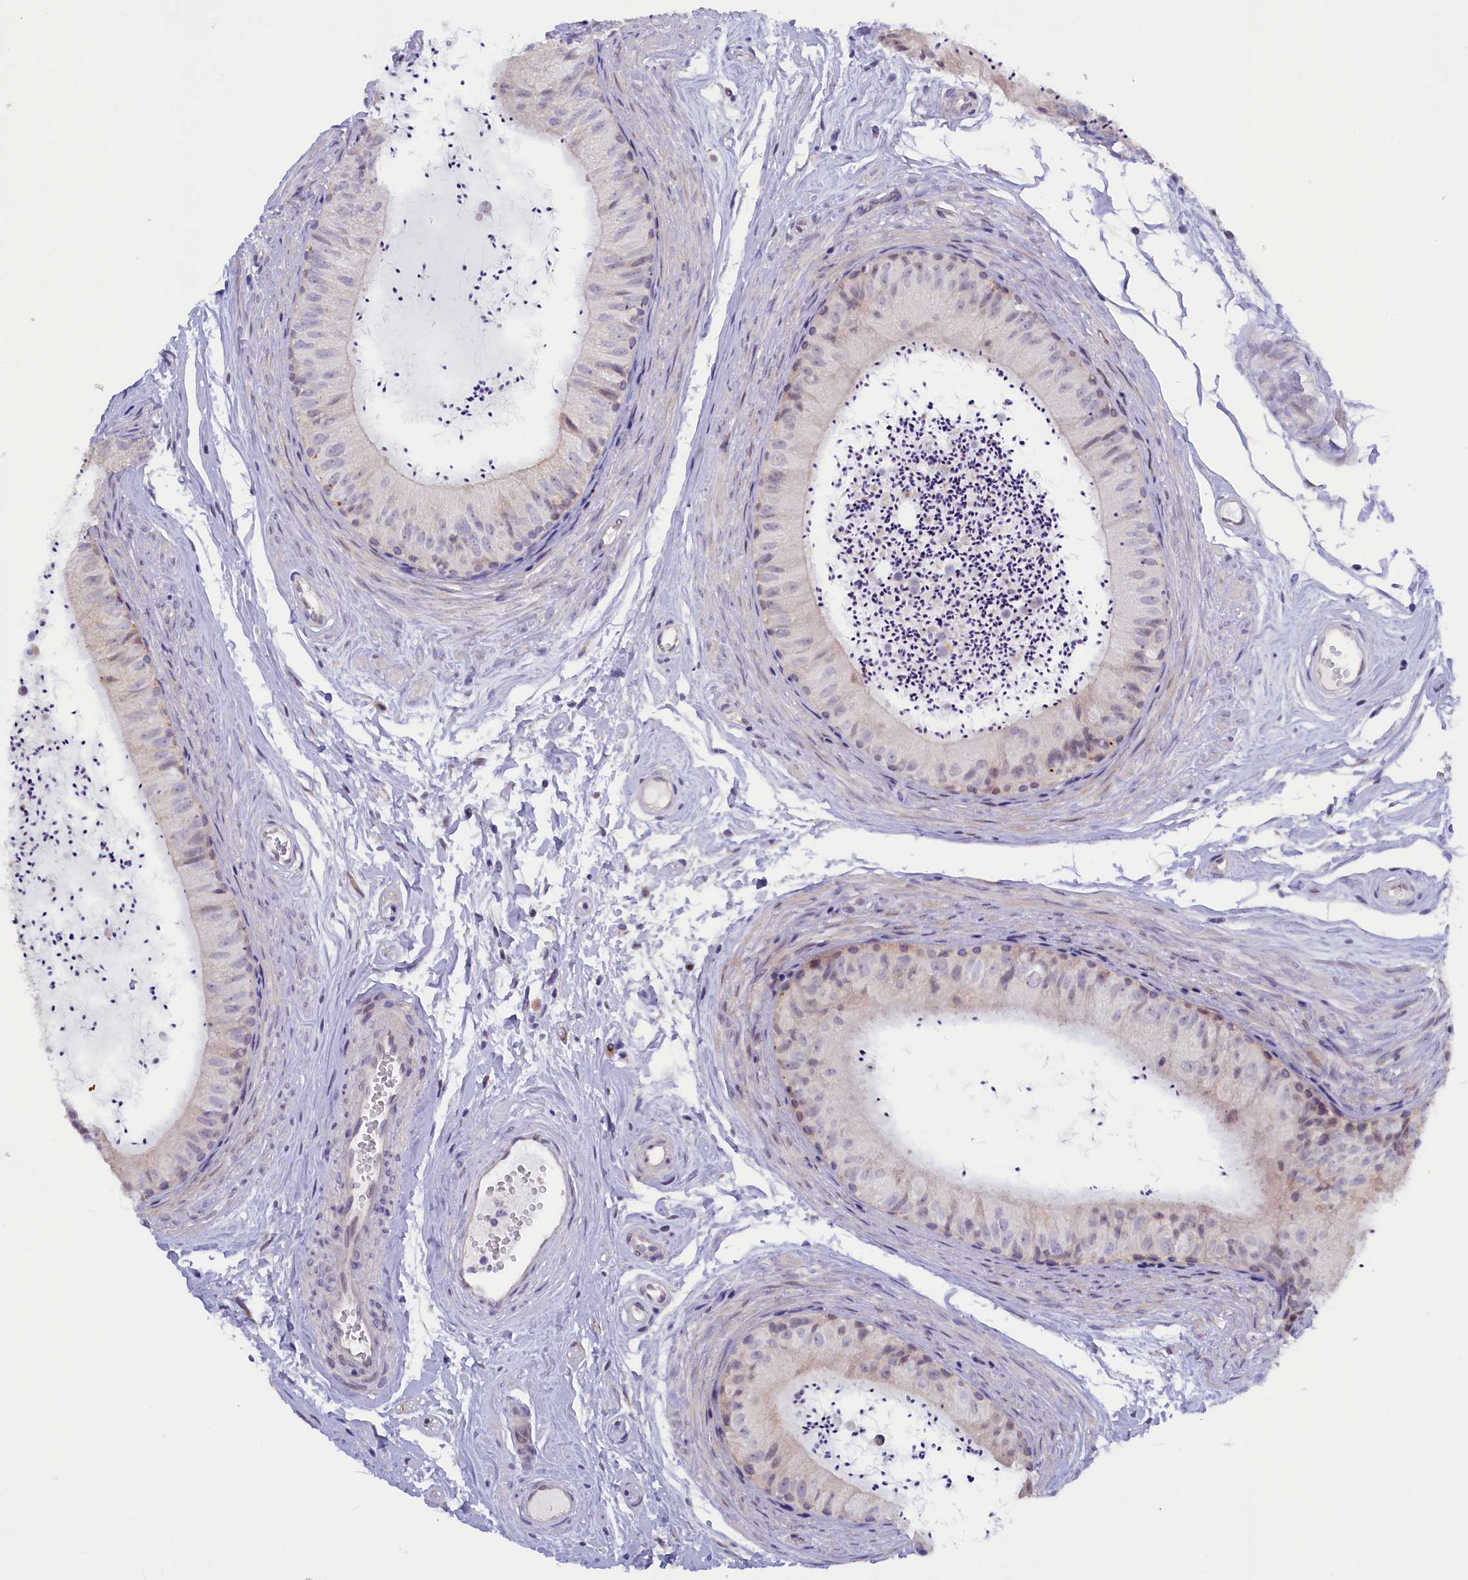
{"staining": {"intensity": "weak", "quantity": "<25%", "location": "cytoplasmic/membranous"}, "tissue": "epididymis", "cell_type": "Glandular cells", "image_type": "normal", "snomed": [{"axis": "morphology", "description": "Normal tissue, NOS"}, {"axis": "topography", "description": "Epididymis"}], "caption": "The photomicrograph exhibits no staining of glandular cells in normal epididymis. (Brightfield microscopy of DAB (3,3'-diaminobenzidine) immunohistochemistry at high magnification).", "gene": "HYKK", "patient": {"sex": "male", "age": 56}}